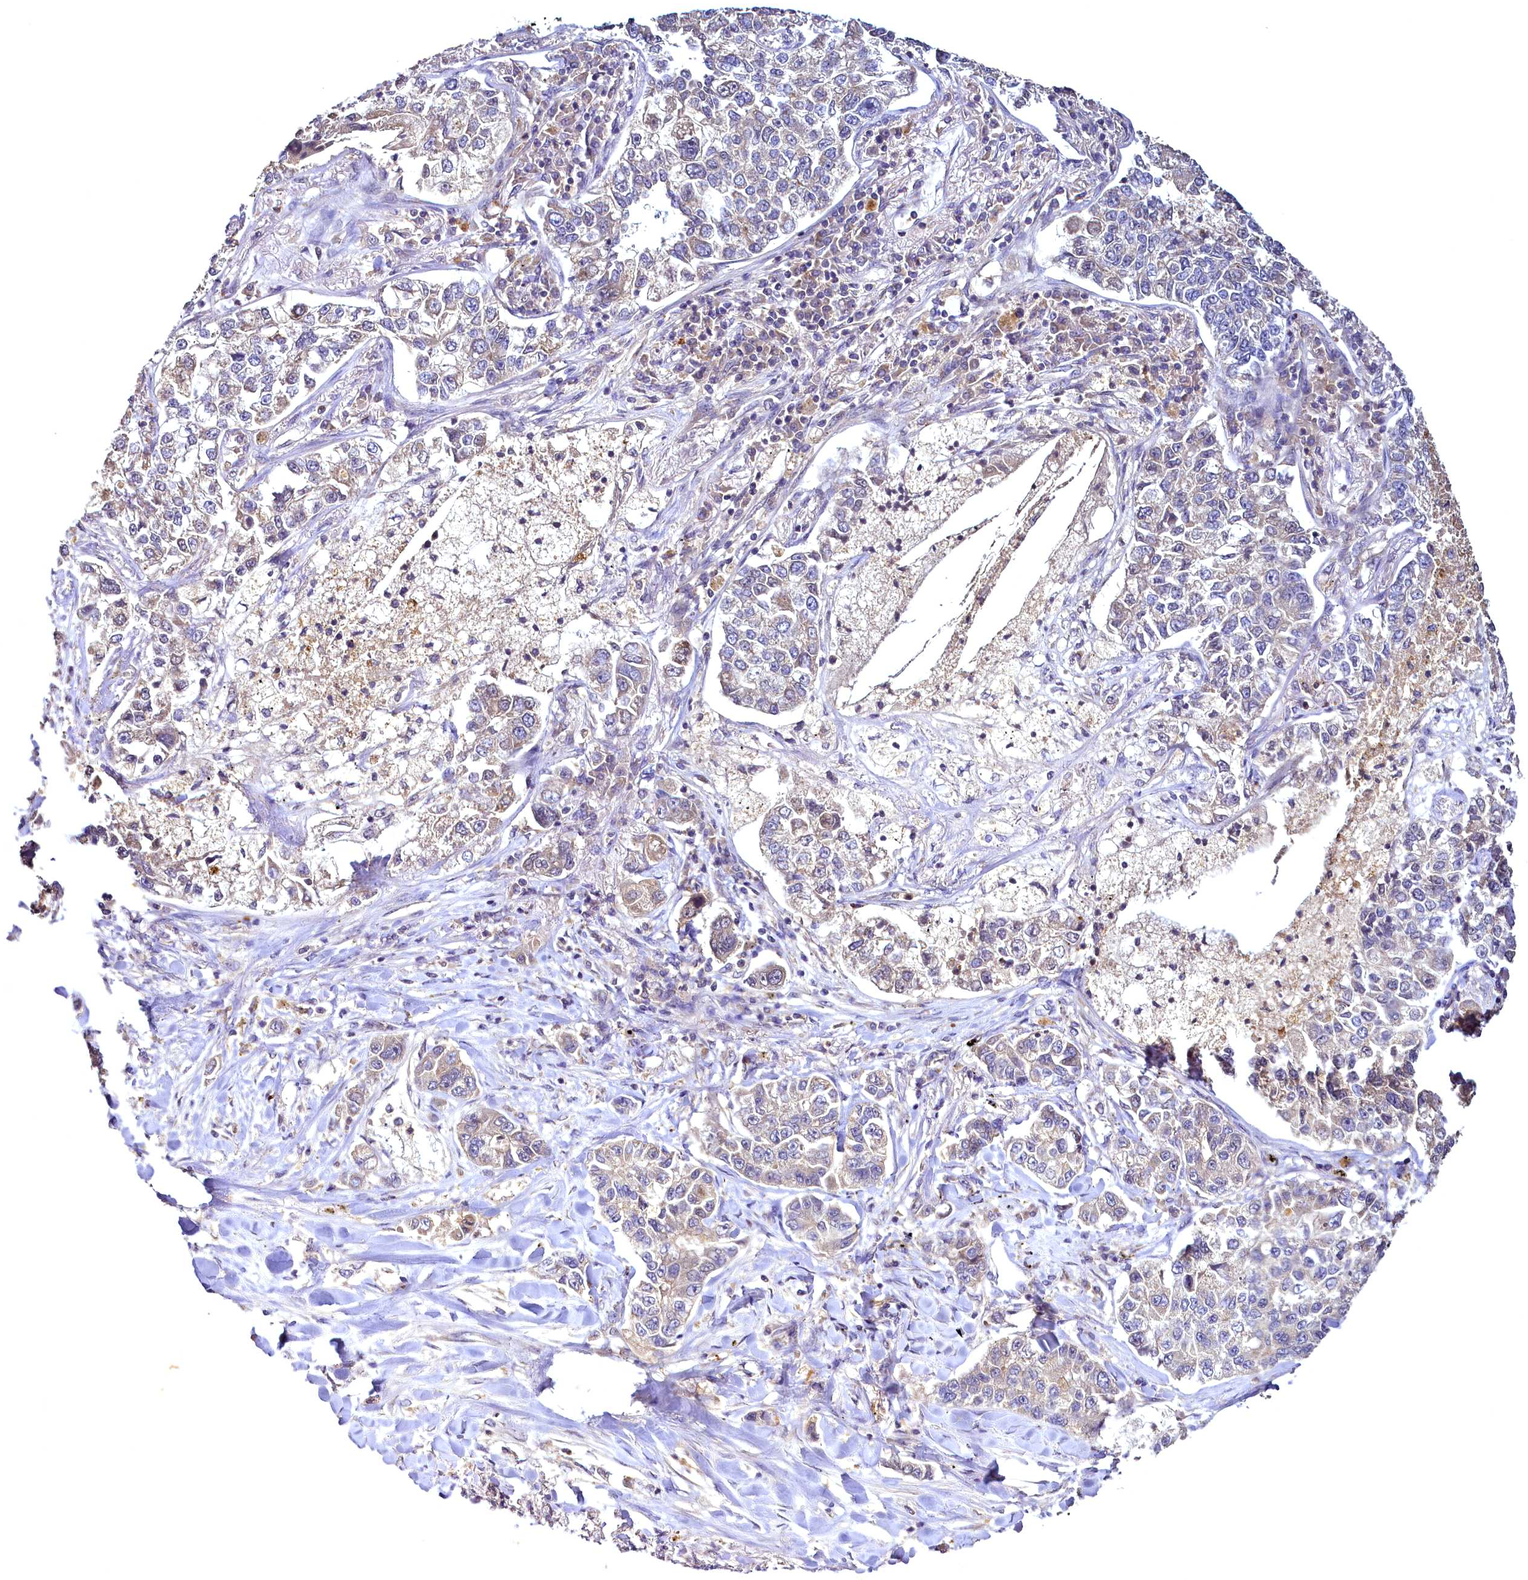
{"staining": {"intensity": "negative", "quantity": "none", "location": "none"}, "tissue": "lung cancer", "cell_type": "Tumor cells", "image_type": "cancer", "snomed": [{"axis": "morphology", "description": "Adenocarcinoma, NOS"}, {"axis": "topography", "description": "Lung"}], "caption": "IHC photomicrograph of neoplastic tissue: human adenocarcinoma (lung) stained with DAB reveals no significant protein staining in tumor cells.", "gene": "TMEM39A", "patient": {"sex": "male", "age": 49}}